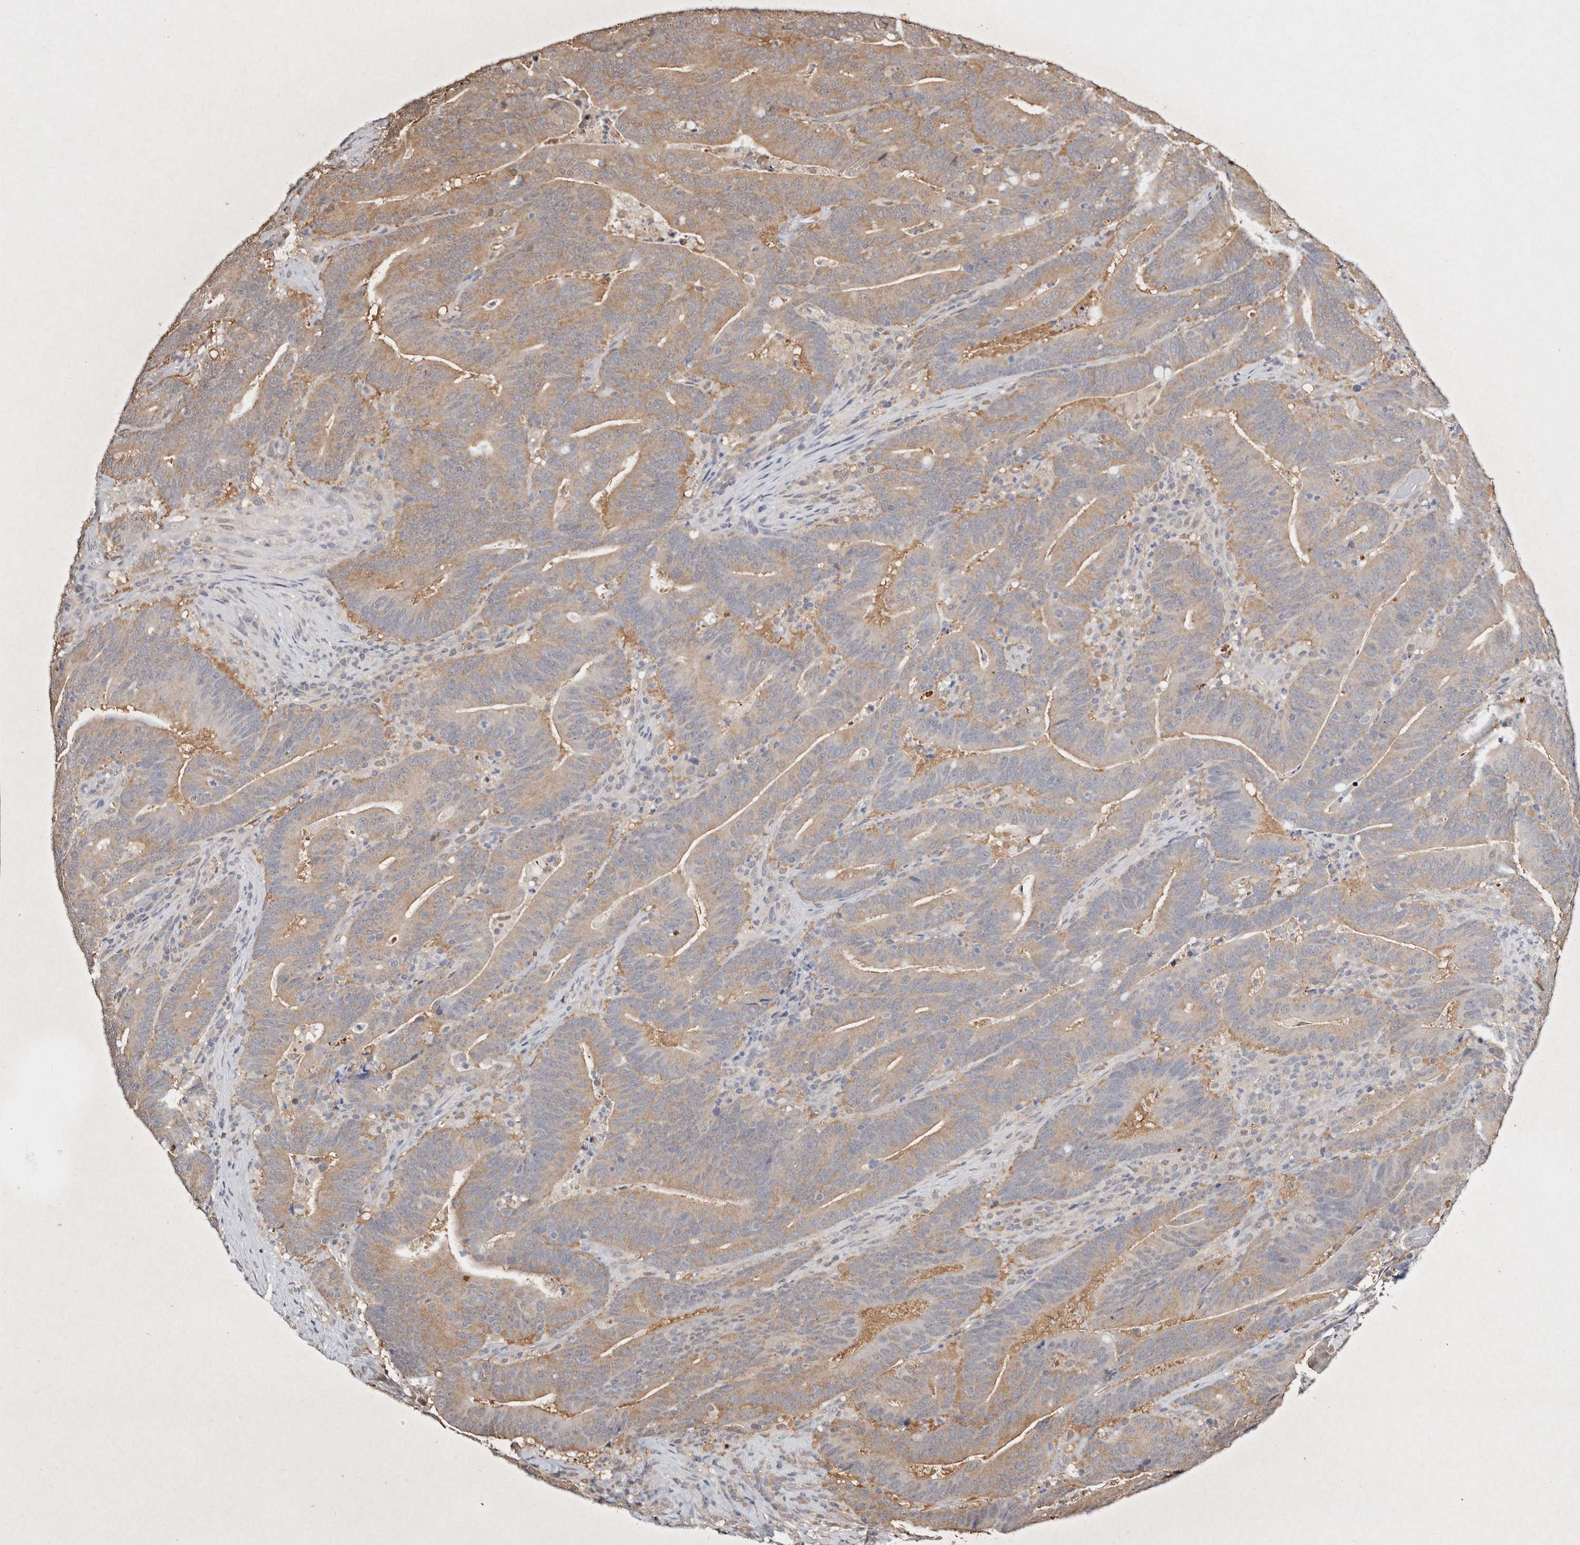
{"staining": {"intensity": "weak", "quantity": "25%-75%", "location": "cytoplasmic/membranous"}, "tissue": "colorectal cancer", "cell_type": "Tumor cells", "image_type": "cancer", "snomed": [{"axis": "morphology", "description": "Adenocarcinoma, NOS"}, {"axis": "topography", "description": "Colon"}], "caption": "Tumor cells demonstrate low levels of weak cytoplasmic/membranous positivity in about 25%-75% of cells in colorectal adenocarcinoma. The protein is shown in brown color, while the nuclei are stained blue.", "gene": "PSMA5", "patient": {"sex": "female", "age": 66}}